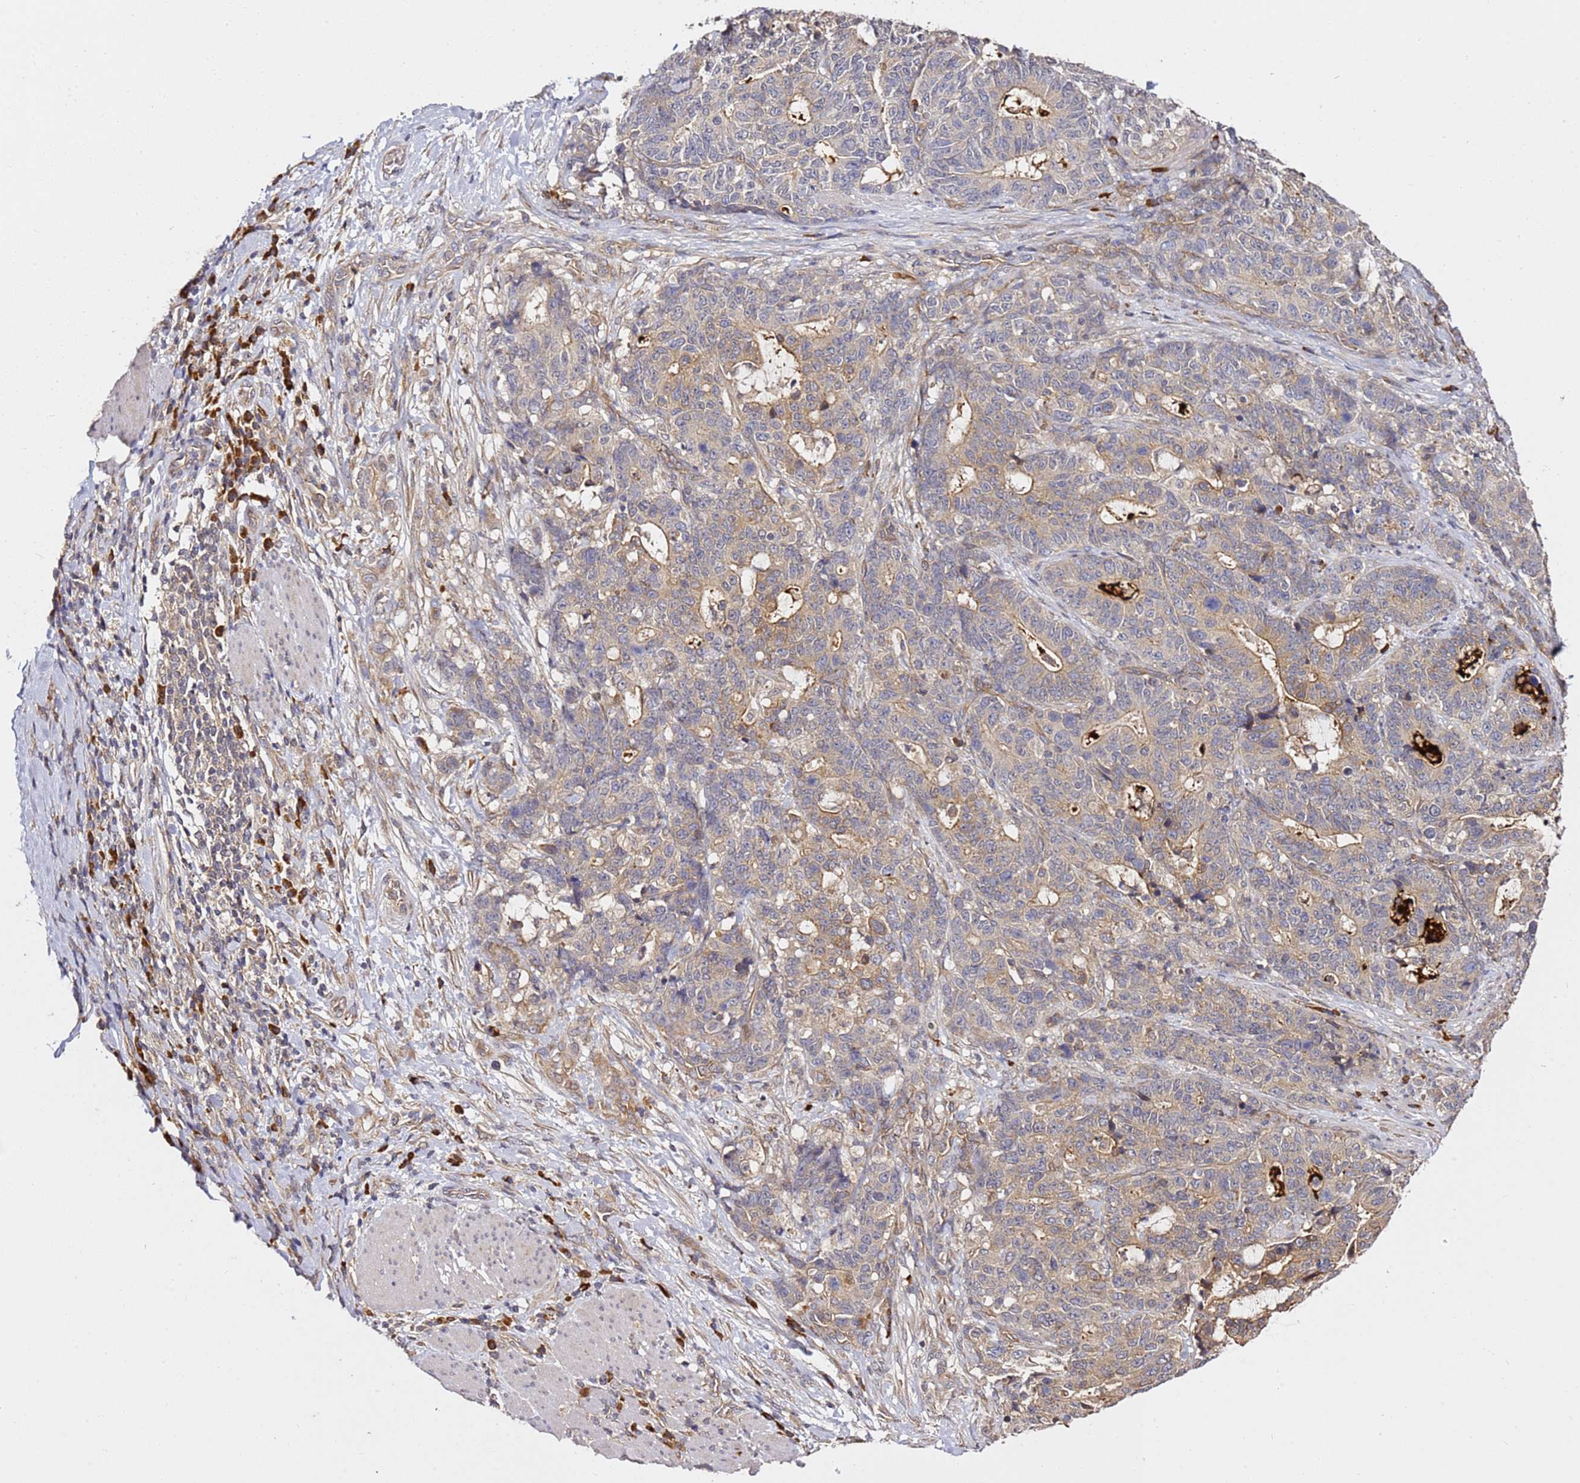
{"staining": {"intensity": "weak", "quantity": "<25%", "location": "cytoplasmic/membranous"}, "tissue": "stomach cancer", "cell_type": "Tumor cells", "image_type": "cancer", "snomed": [{"axis": "morphology", "description": "Normal tissue, NOS"}, {"axis": "morphology", "description": "Adenocarcinoma, NOS"}, {"axis": "topography", "description": "Stomach"}], "caption": "Tumor cells are negative for protein expression in human stomach cancer (adenocarcinoma). Nuclei are stained in blue.", "gene": "OSBPL2", "patient": {"sex": "female", "age": 64}}